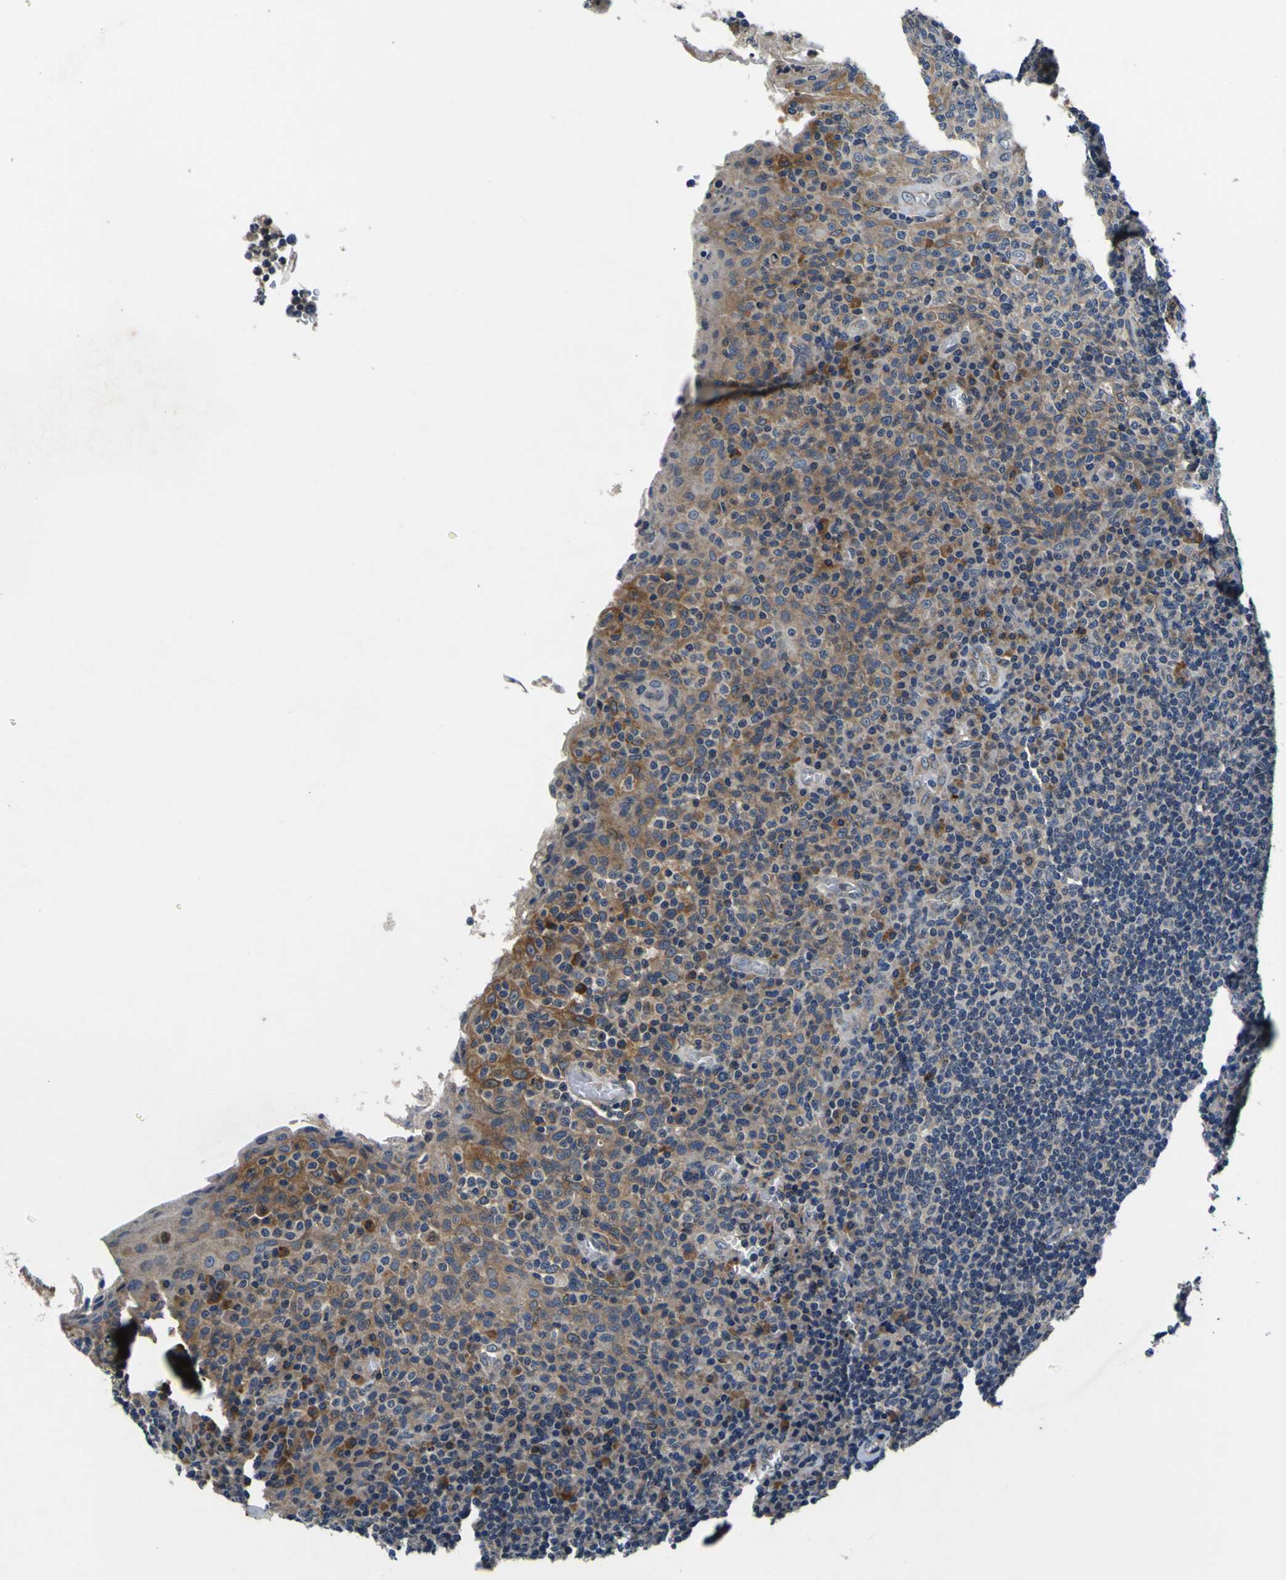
{"staining": {"intensity": "weak", "quantity": "<25%", "location": "cytoplasmic/membranous"}, "tissue": "tonsil", "cell_type": "Germinal center cells", "image_type": "normal", "snomed": [{"axis": "morphology", "description": "Normal tissue, NOS"}, {"axis": "topography", "description": "Tonsil"}], "caption": "A photomicrograph of tonsil stained for a protein shows no brown staining in germinal center cells.", "gene": "EPHB4", "patient": {"sex": "male", "age": 17}}